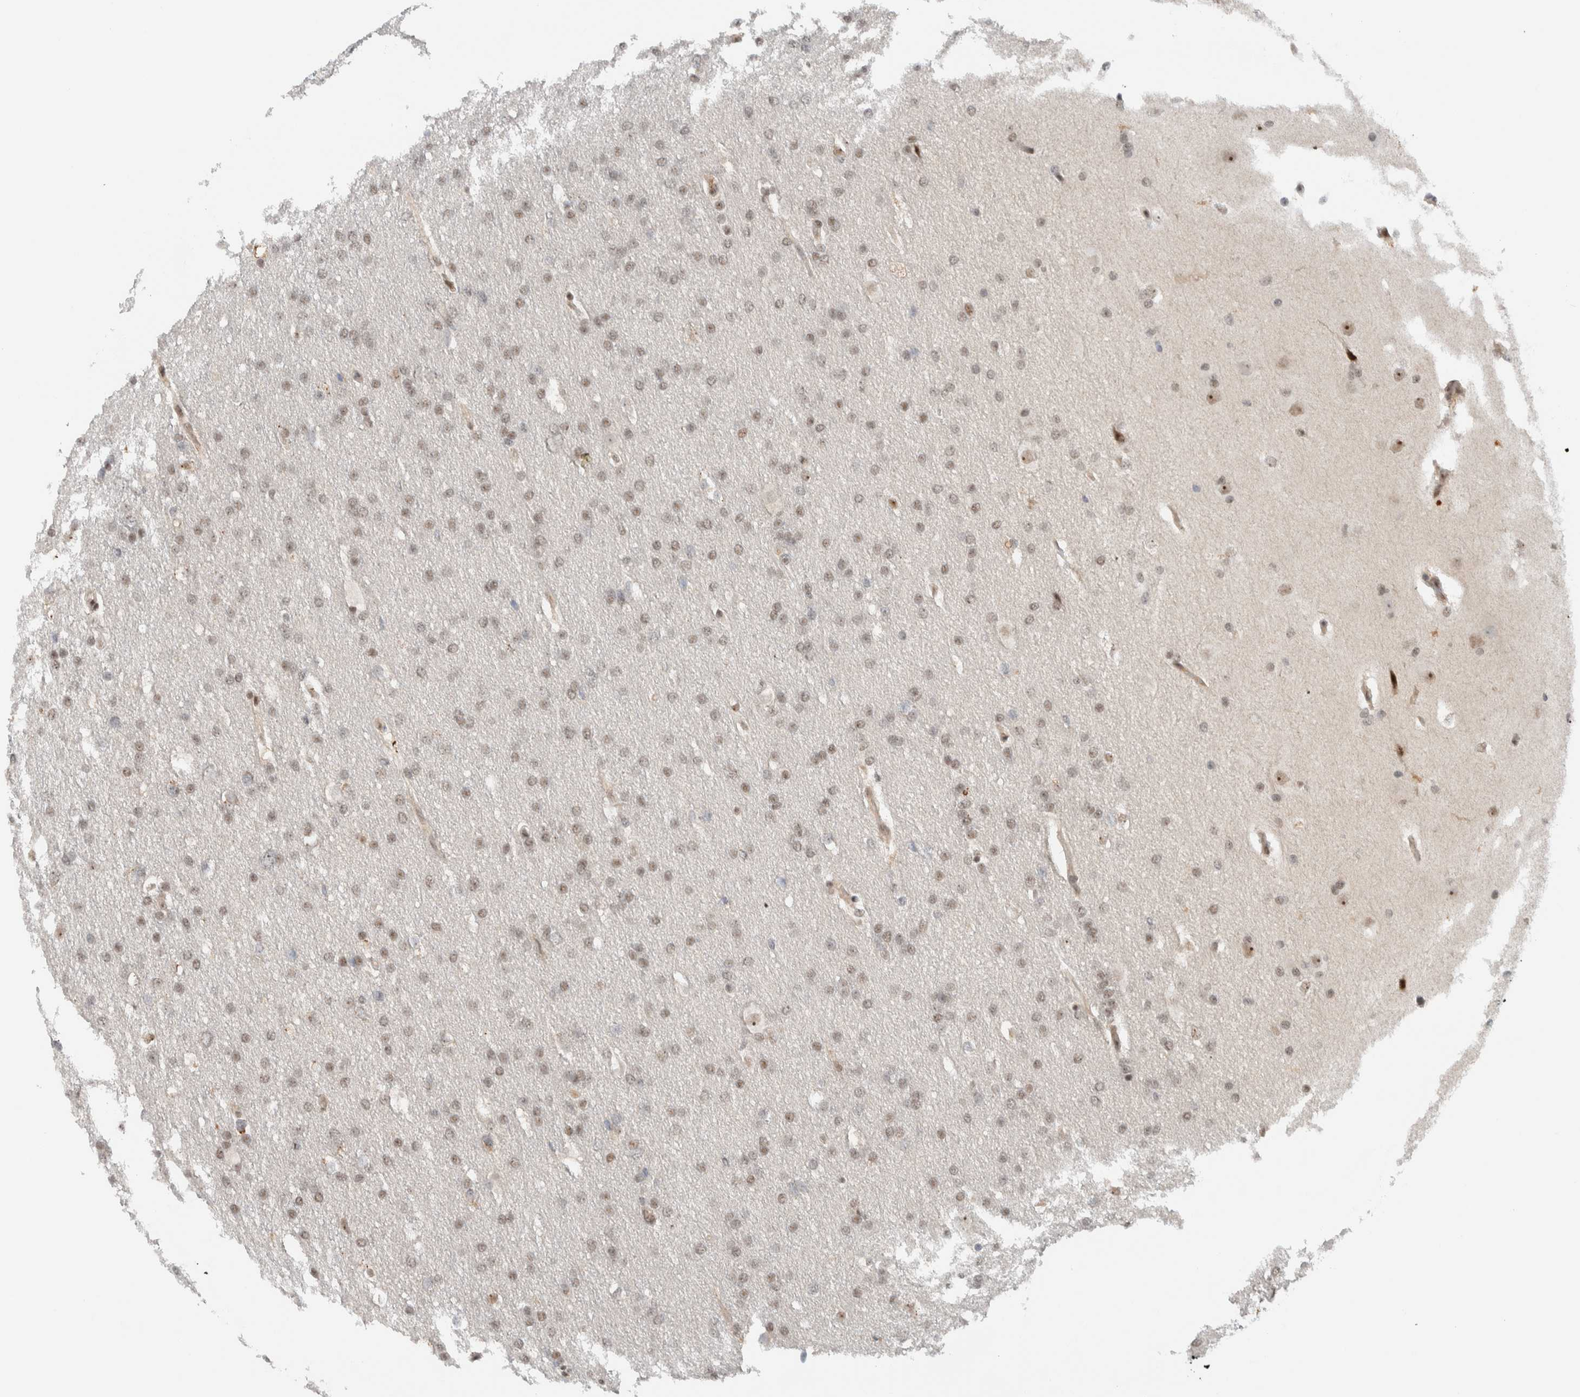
{"staining": {"intensity": "weak", "quantity": ">75%", "location": "nuclear"}, "tissue": "glioma", "cell_type": "Tumor cells", "image_type": "cancer", "snomed": [{"axis": "morphology", "description": "Glioma, malignant, Low grade"}, {"axis": "topography", "description": "Brain"}], "caption": "Immunohistochemical staining of malignant glioma (low-grade) reveals weak nuclear protein staining in about >75% of tumor cells.", "gene": "ZFP91", "patient": {"sex": "female", "age": 37}}